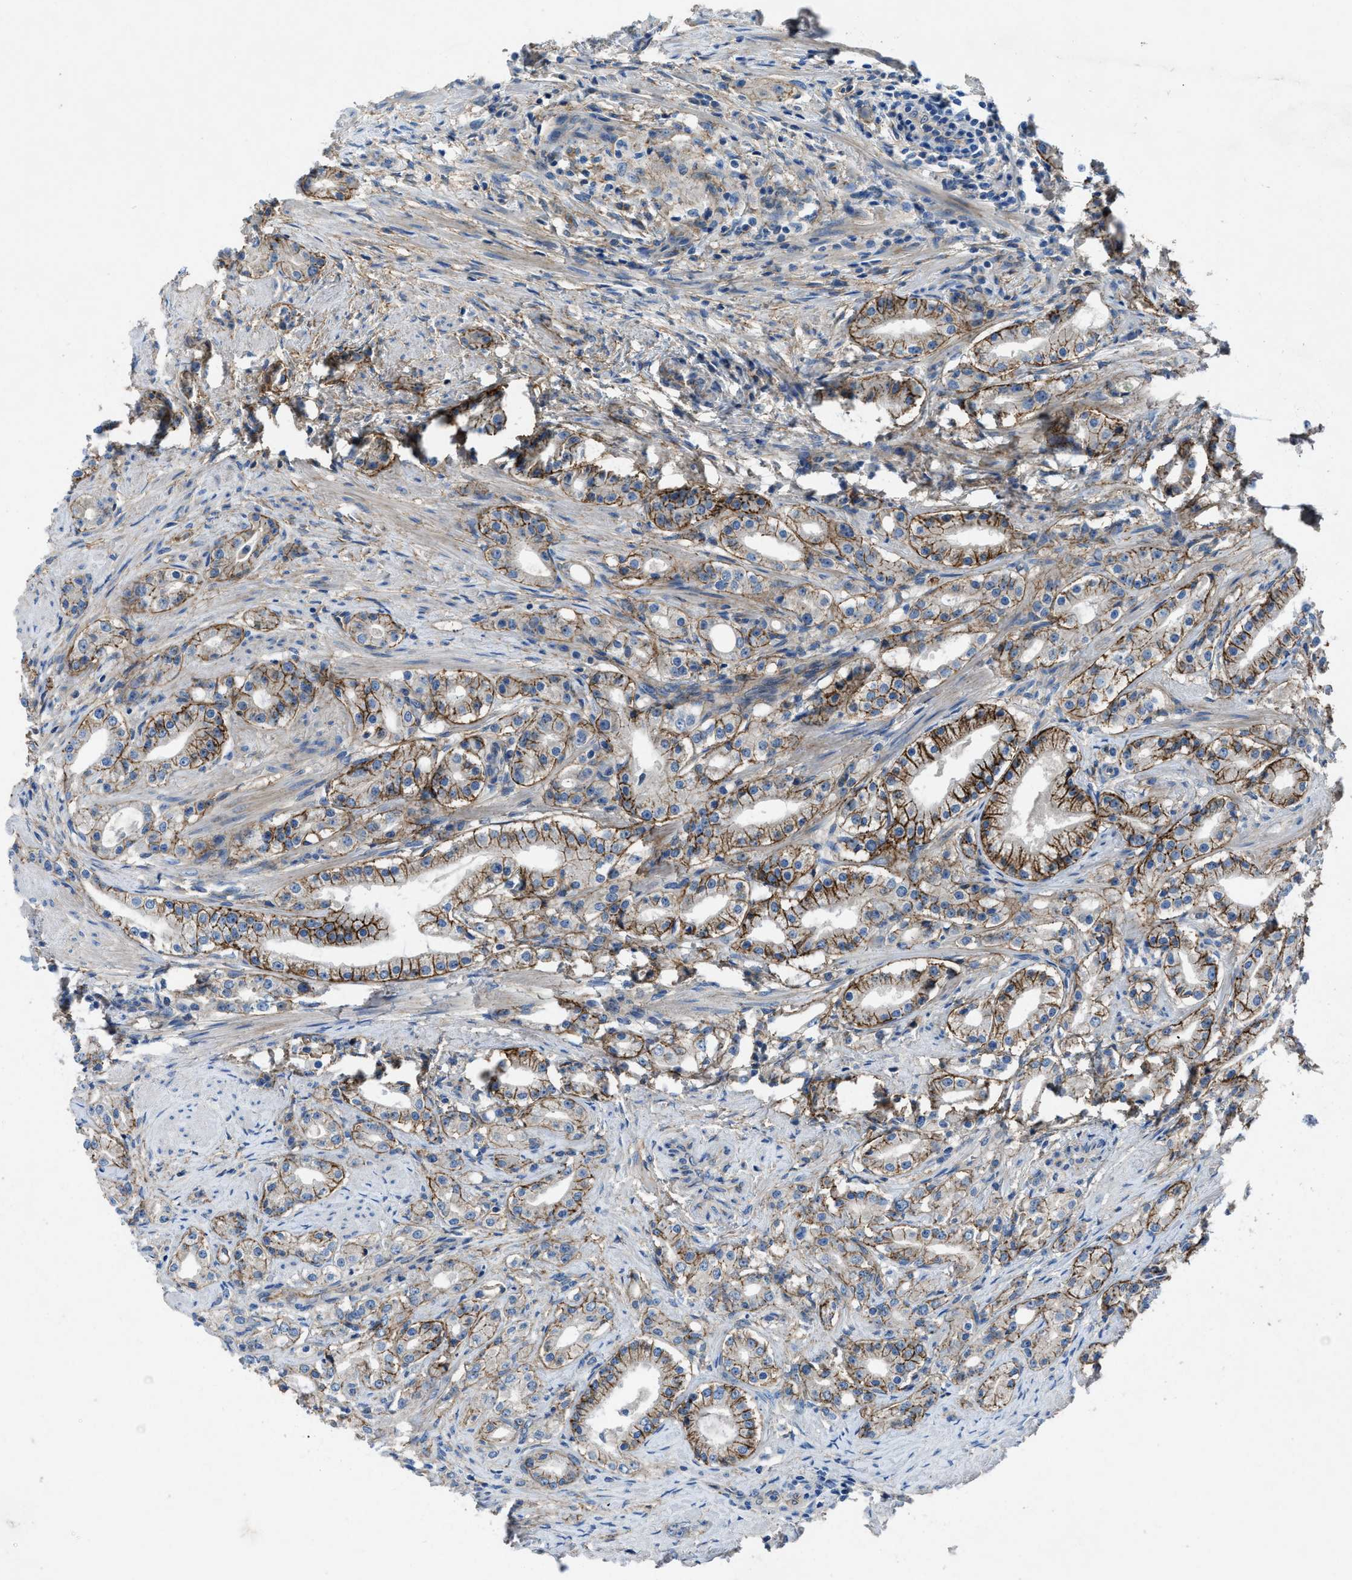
{"staining": {"intensity": "moderate", "quantity": ">75%", "location": "cytoplasmic/membranous"}, "tissue": "prostate cancer", "cell_type": "Tumor cells", "image_type": "cancer", "snomed": [{"axis": "morphology", "description": "Adenocarcinoma, Low grade"}, {"axis": "topography", "description": "Prostate"}], "caption": "Protein analysis of prostate low-grade adenocarcinoma tissue exhibits moderate cytoplasmic/membranous expression in approximately >75% of tumor cells.", "gene": "PTGFRN", "patient": {"sex": "male", "age": 63}}